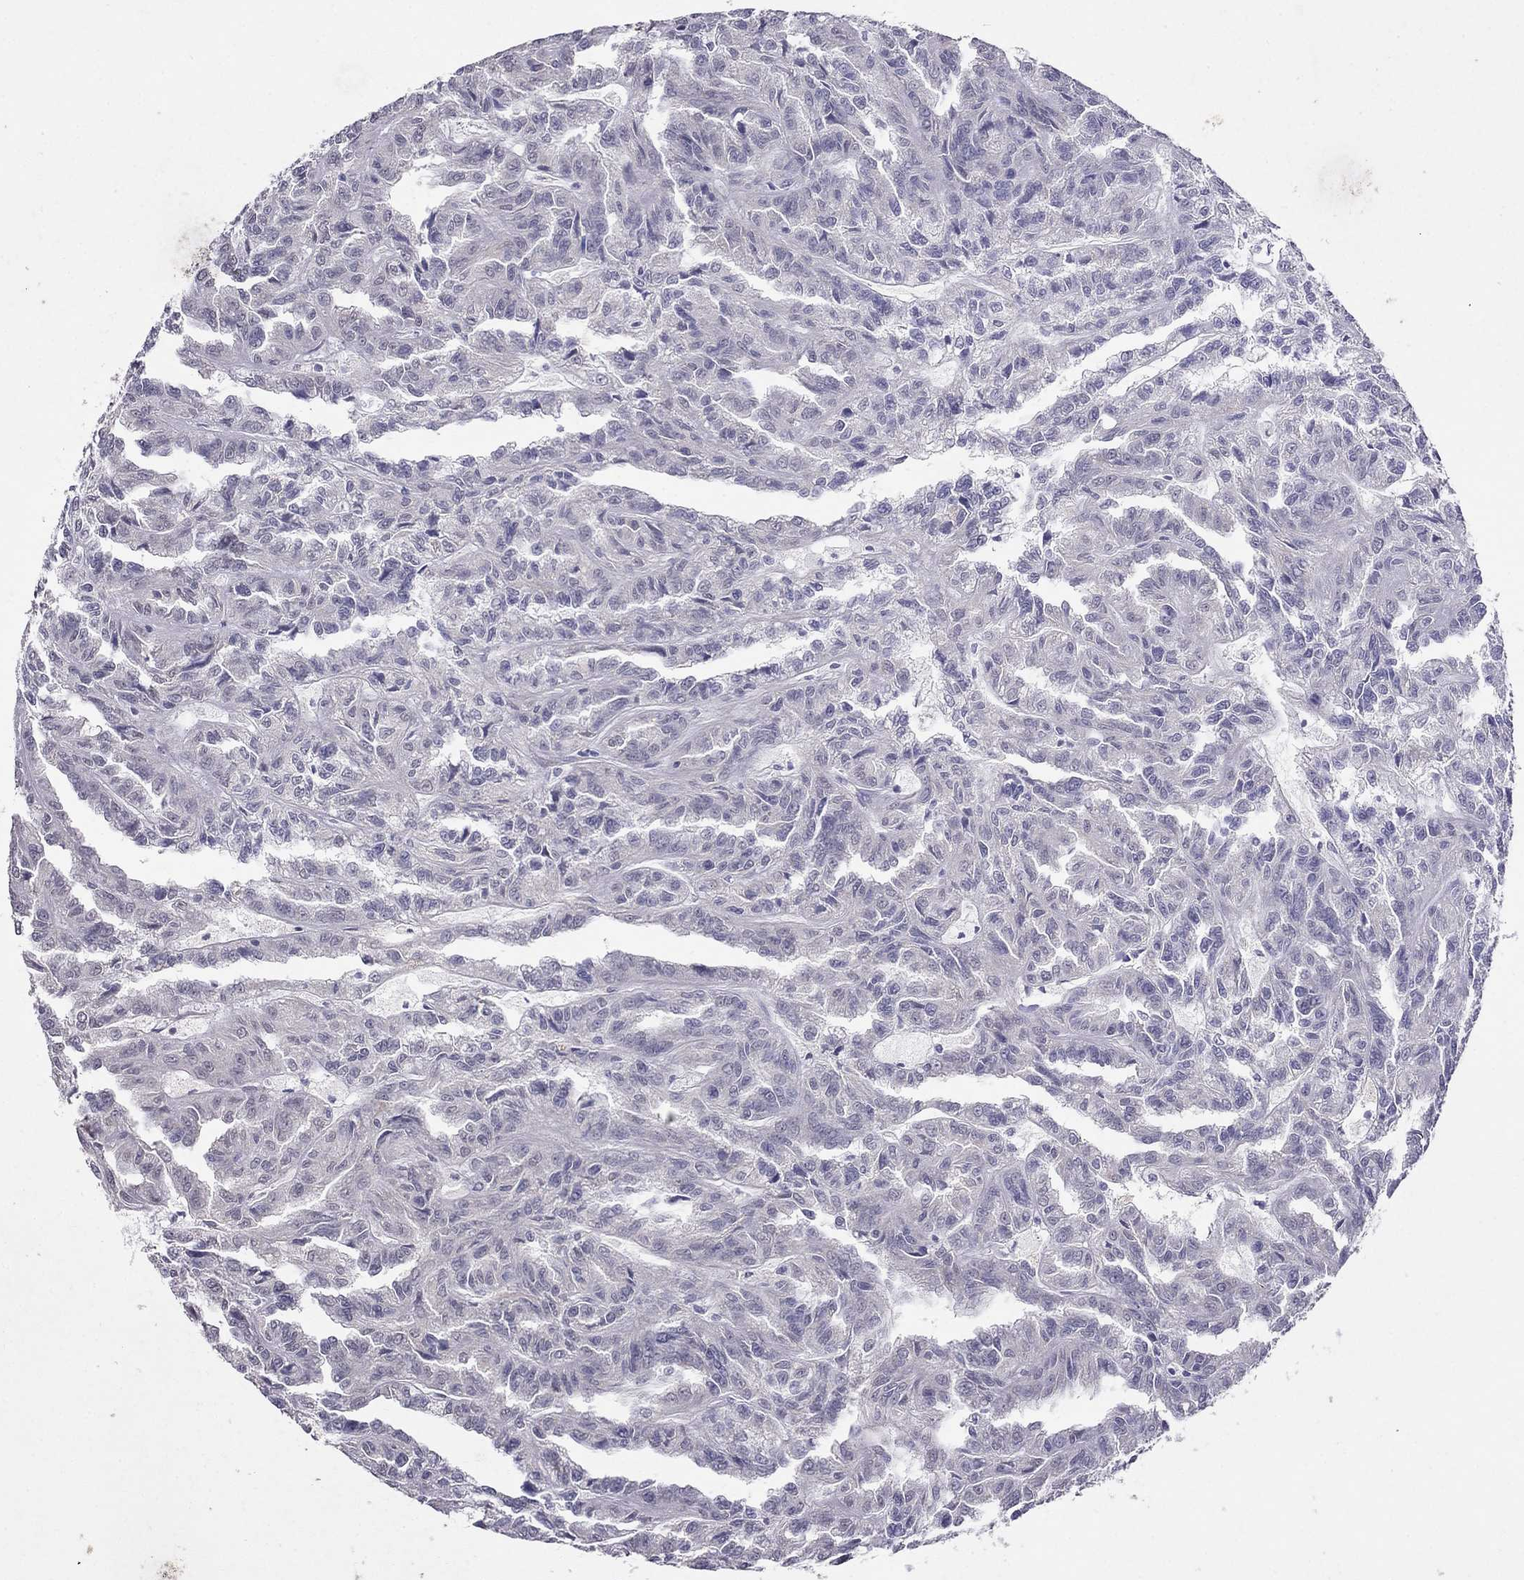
{"staining": {"intensity": "negative", "quantity": "none", "location": "none"}, "tissue": "renal cancer", "cell_type": "Tumor cells", "image_type": "cancer", "snomed": [{"axis": "morphology", "description": "Adenocarcinoma, NOS"}, {"axis": "topography", "description": "Kidney"}], "caption": "High magnification brightfield microscopy of adenocarcinoma (renal) stained with DAB (brown) and counterstained with hematoxylin (blue): tumor cells show no significant positivity.", "gene": "MYO3B", "patient": {"sex": "male", "age": 79}}